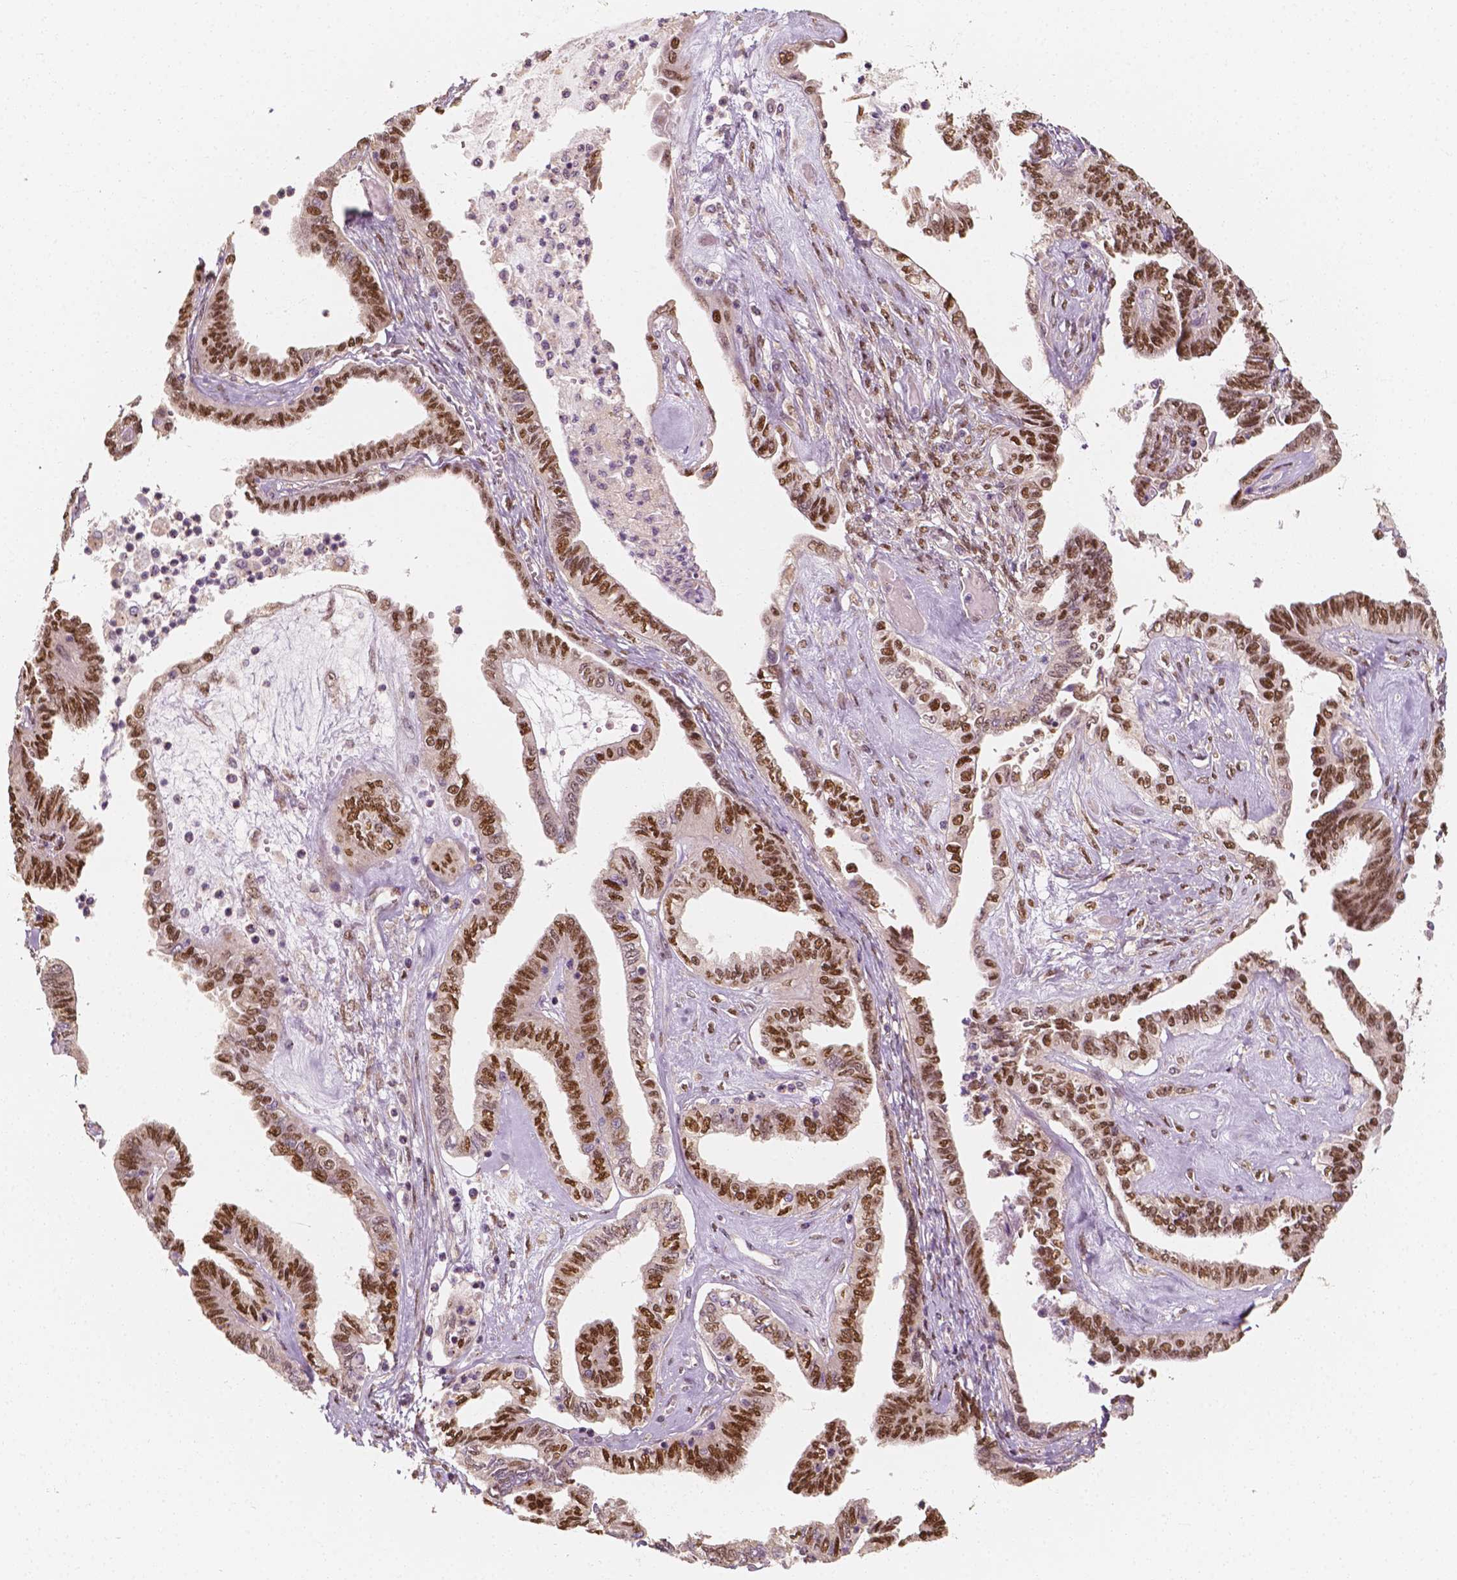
{"staining": {"intensity": "moderate", "quantity": "25%-75%", "location": "nuclear"}, "tissue": "ovarian cancer", "cell_type": "Tumor cells", "image_type": "cancer", "snomed": [{"axis": "morphology", "description": "Carcinoma, endometroid"}, {"axis": "topography", "description": "Ovary"}], "caption": "Immunohistochemistry micrograph of neoplastic tissue: ovarian cancer (endometroid carcinoma) stained using immunohistochemistry (IHC) reveals medium levels of moderate protein expression localized specifically in the nuclear of tumor cells, appearing as a nuclear brown color.", "gene": "TBC1D17", "patient": {"sex": "female", "age": 70}}